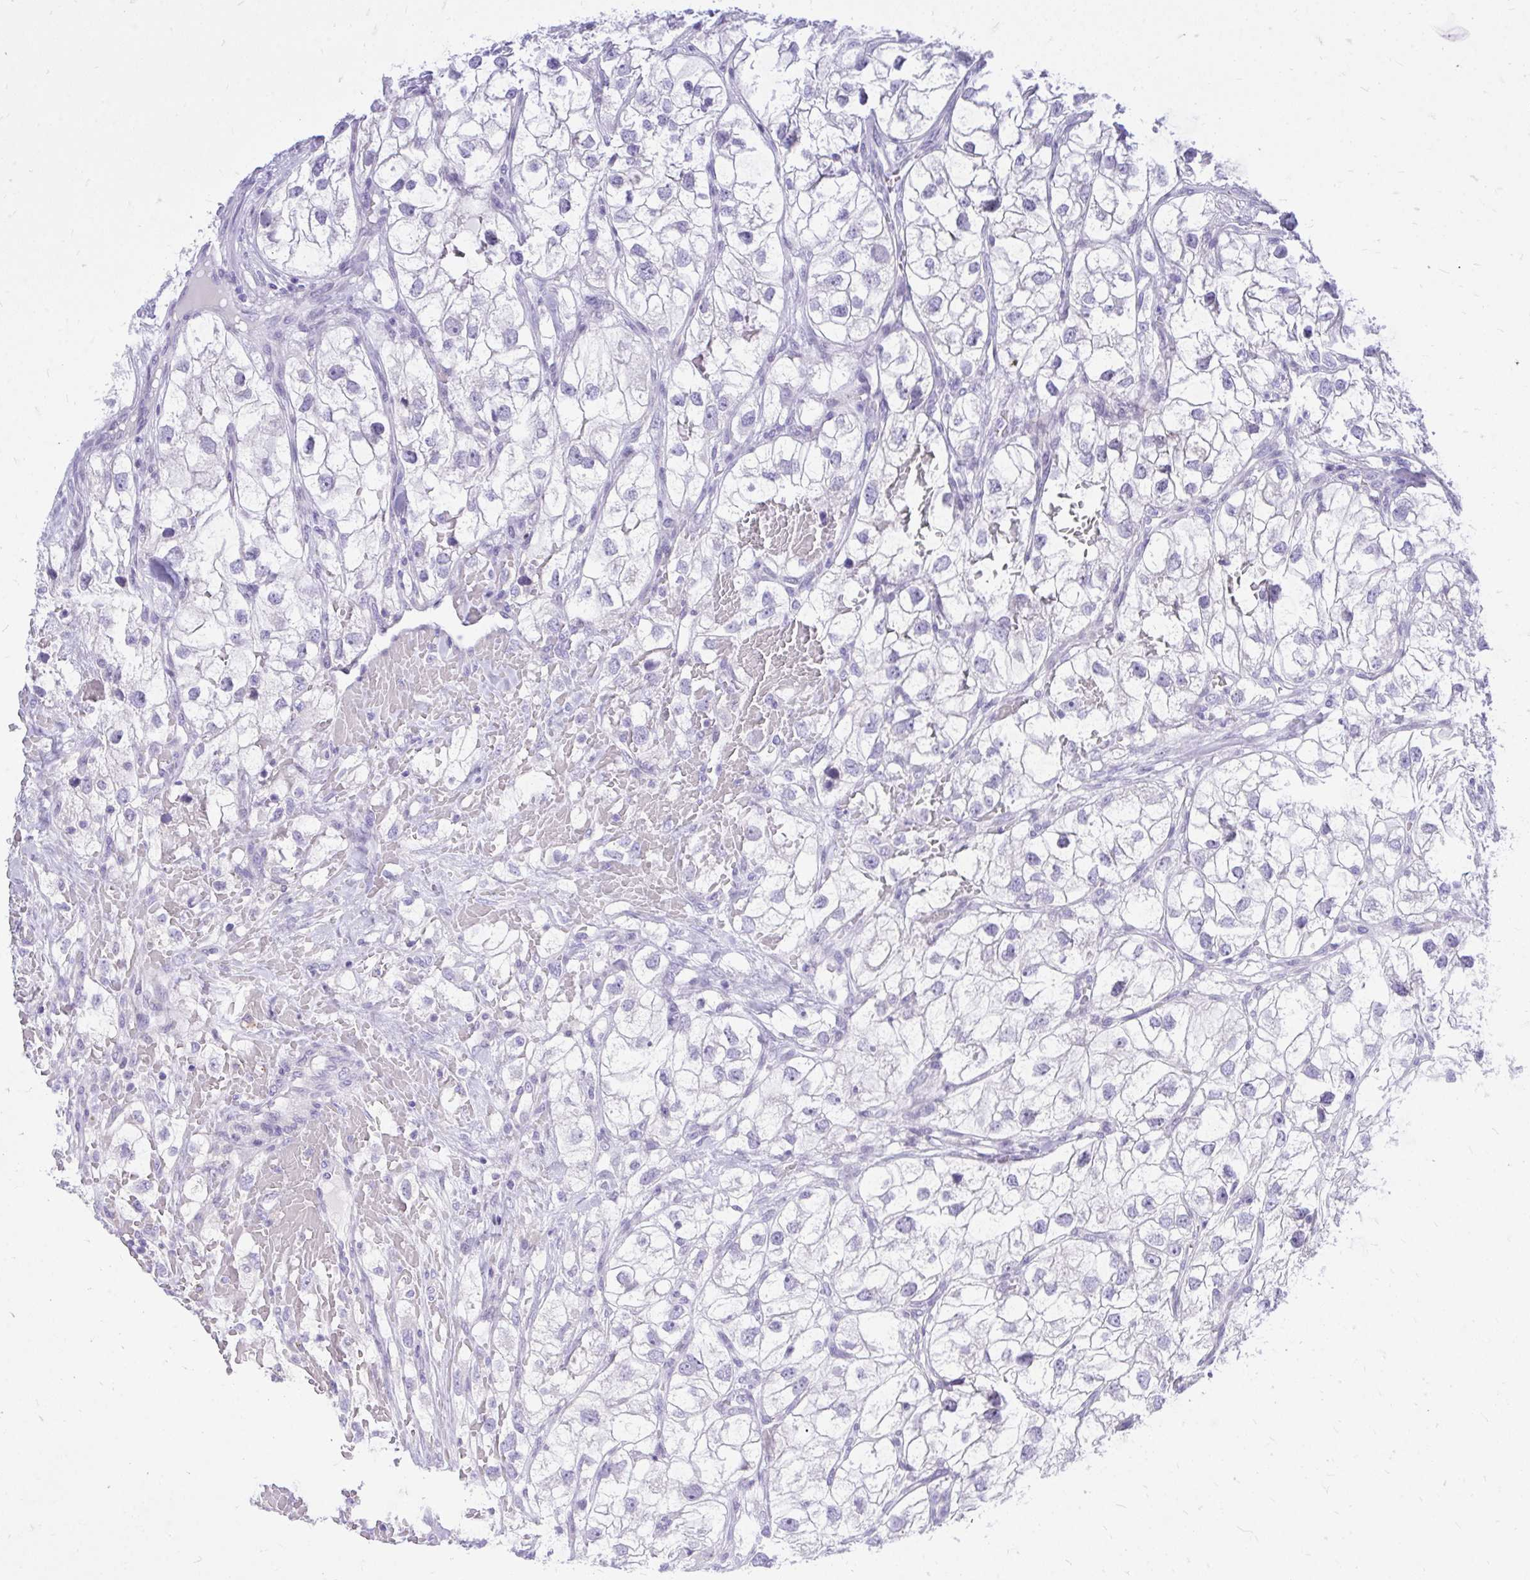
{"staining": {"intensity": "negative", "quantity": "none", "location": "none"}, "tissue": "renal cancer", "cell_type": "Tumor cells", "image_type": "cancer", "snomed": [{"axis": "morphology", "description": "Adenocarcinoma, NOS"}, {"axis": "topography", "description": "Kidney"}], "caption": "Histopathology image shows no significant protein positivity in tumor cells of adenocarcinoma (renal). (DAB immunohistochemistry visualized using brightfield microscopy, high magnification).", "gene": "GABRA1", "patient": {"sex": "male", "age": 59}}